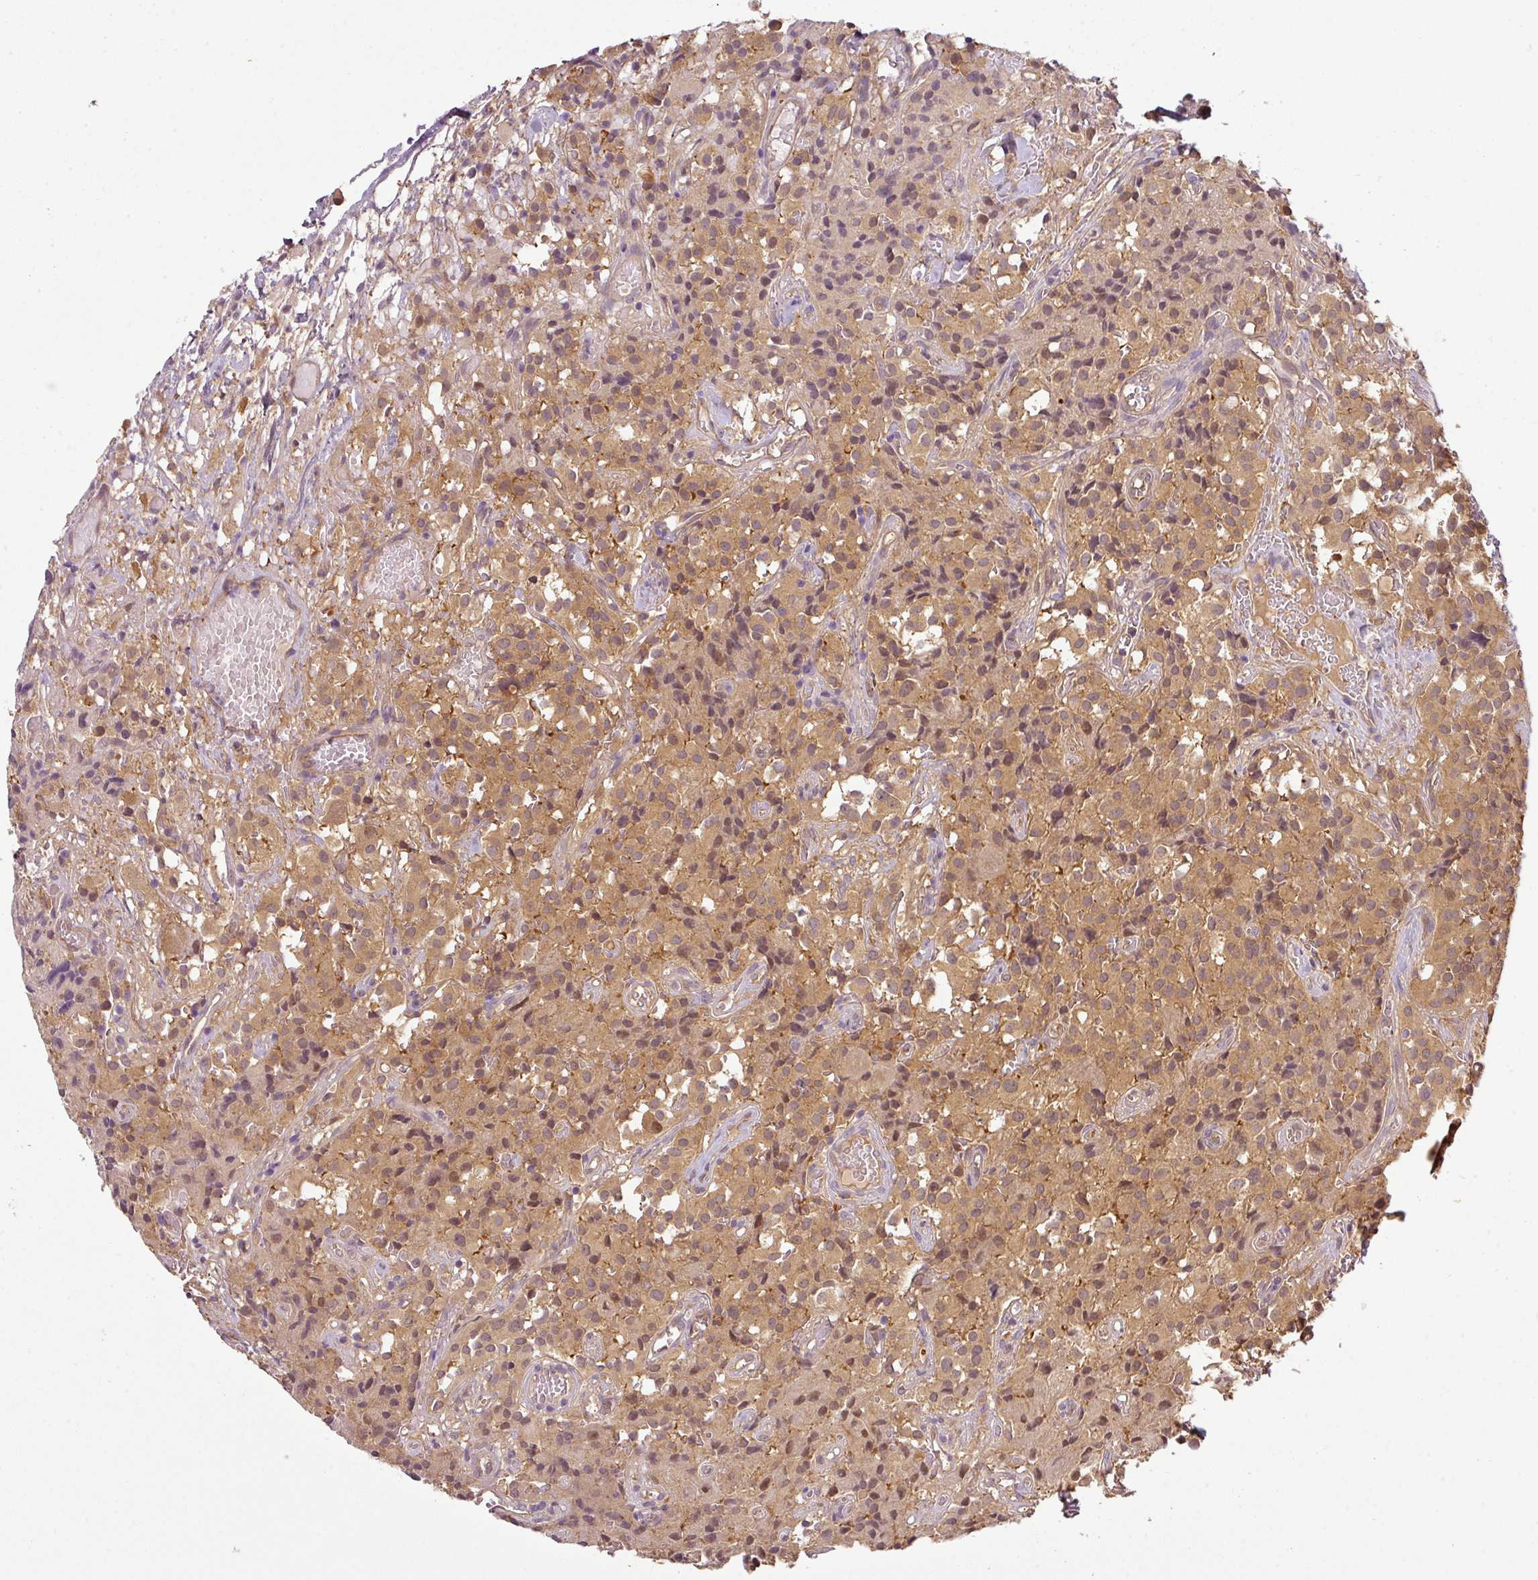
{"staining": {"intensity": "moderate", "quantity": ">75%", "location": "cytoplasmic/membranous"}, "tissue": "glioma", "cell_type": "Tumor cells", "image_type": "cancer", "snomed": [{"axis": "morphology", "description": "Glioma, malignant, Low grade"}, {"axis": "topography", "description": "Brain"}], "caption": "The micrograph reveals a brown stain indicating the presence of a protein in the cytoplasmic/membranous of tumor cells in malignant low-grade glioma. (brown staining indicates protein expression, while blue staining denotes nuclei).", "gene": "ANKRD18A", "patient": {"sex": "male", "age": 42}}